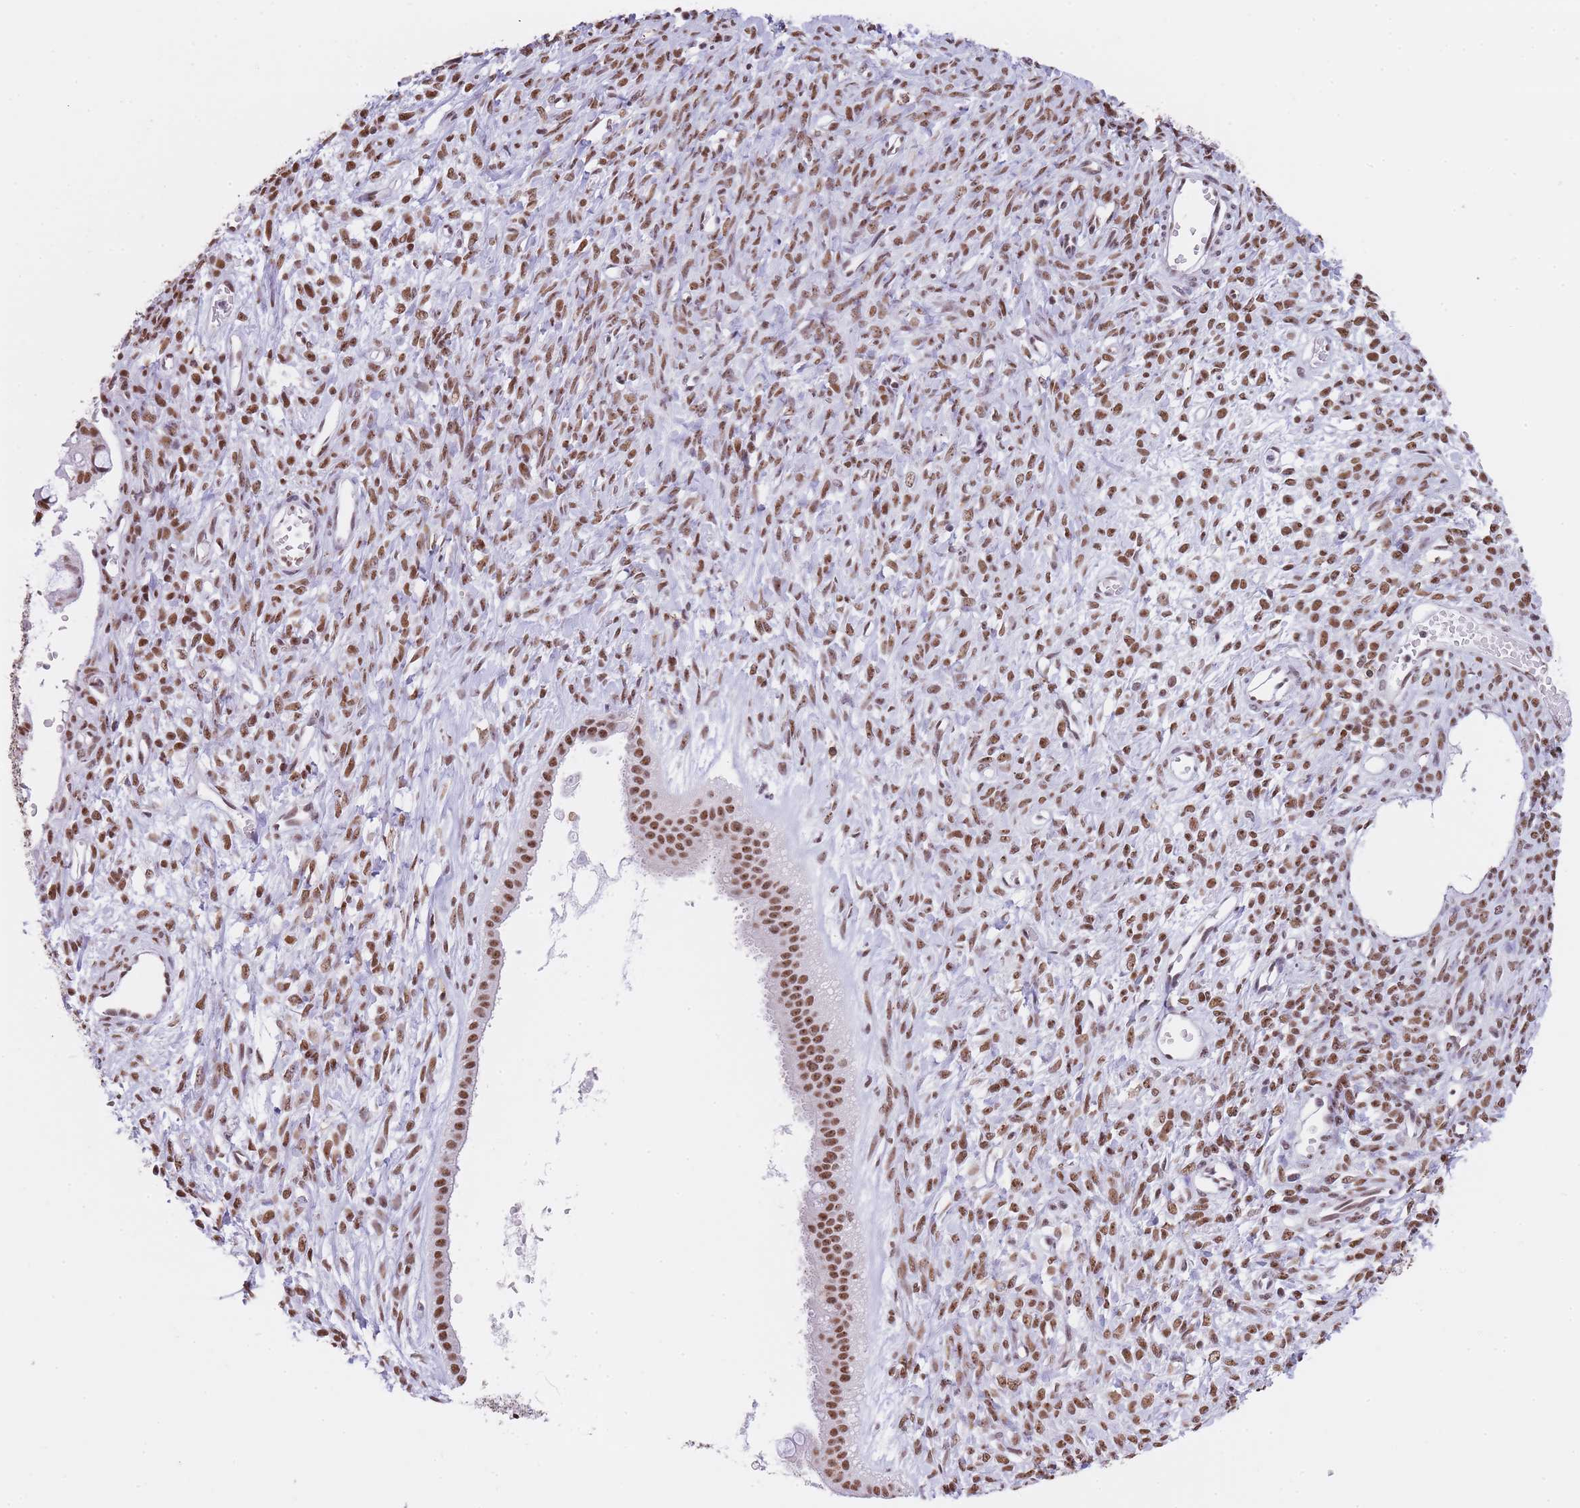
{"staining": {"intensity": "moderate", "quantity": ">75%", "location": "nuclear"}, "tissue": "ovarian cancer", "cell_type": "Tumor cells", "image_type": "cancer", "snomed": [{"axis": "morphology", "description": "Cystadenocarcinoma, mucinous, NOS"}, {"axis": "topography", "description": "Ovary"}], "caption": "Tumor cells exhibit moderate nuclear staining in about >75% of cells in ovarian cancer (mucinous cystadenocarcinoma).", "gene": "EVC2", "patient": {"sex": "female", "age": 73}}